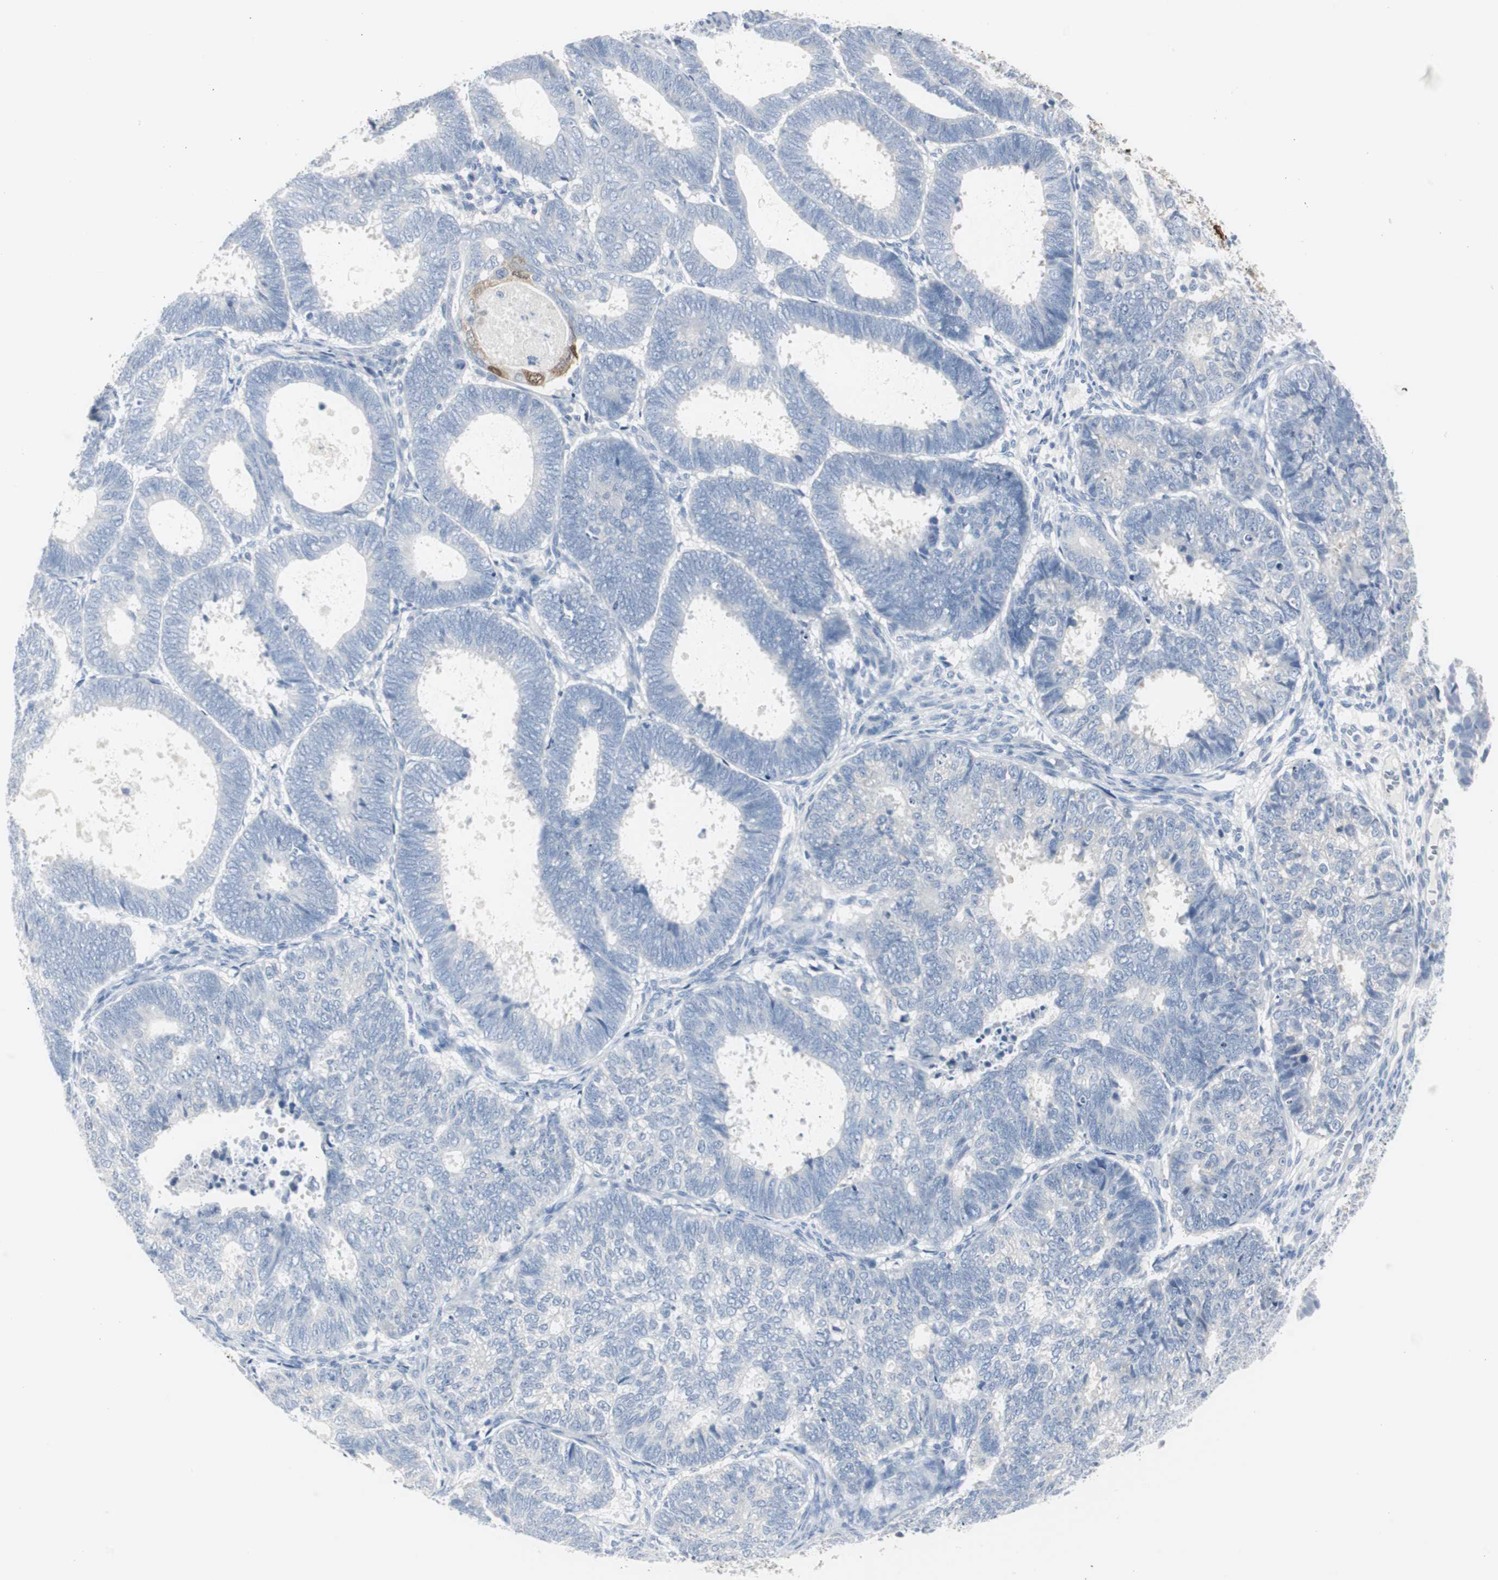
{"staining": {"intensity": "negative", "quantity": "none", "location": "none"}, "tissue": "endometrial cancer", "cell_type": "Tumor cells", "image_type": "cancer", "snomed": [{"axis": "morphology", "description": "Adenocarcinoma, NOS"}, {"axis": "topography", "description": "Uterus"}], "caption": "A photomicrograph of human adenocarcinoma (endometrial) is negative for staining in tumor cells.", "gene": "S100A7", "patient": {"sex": "female", "age": 60}}